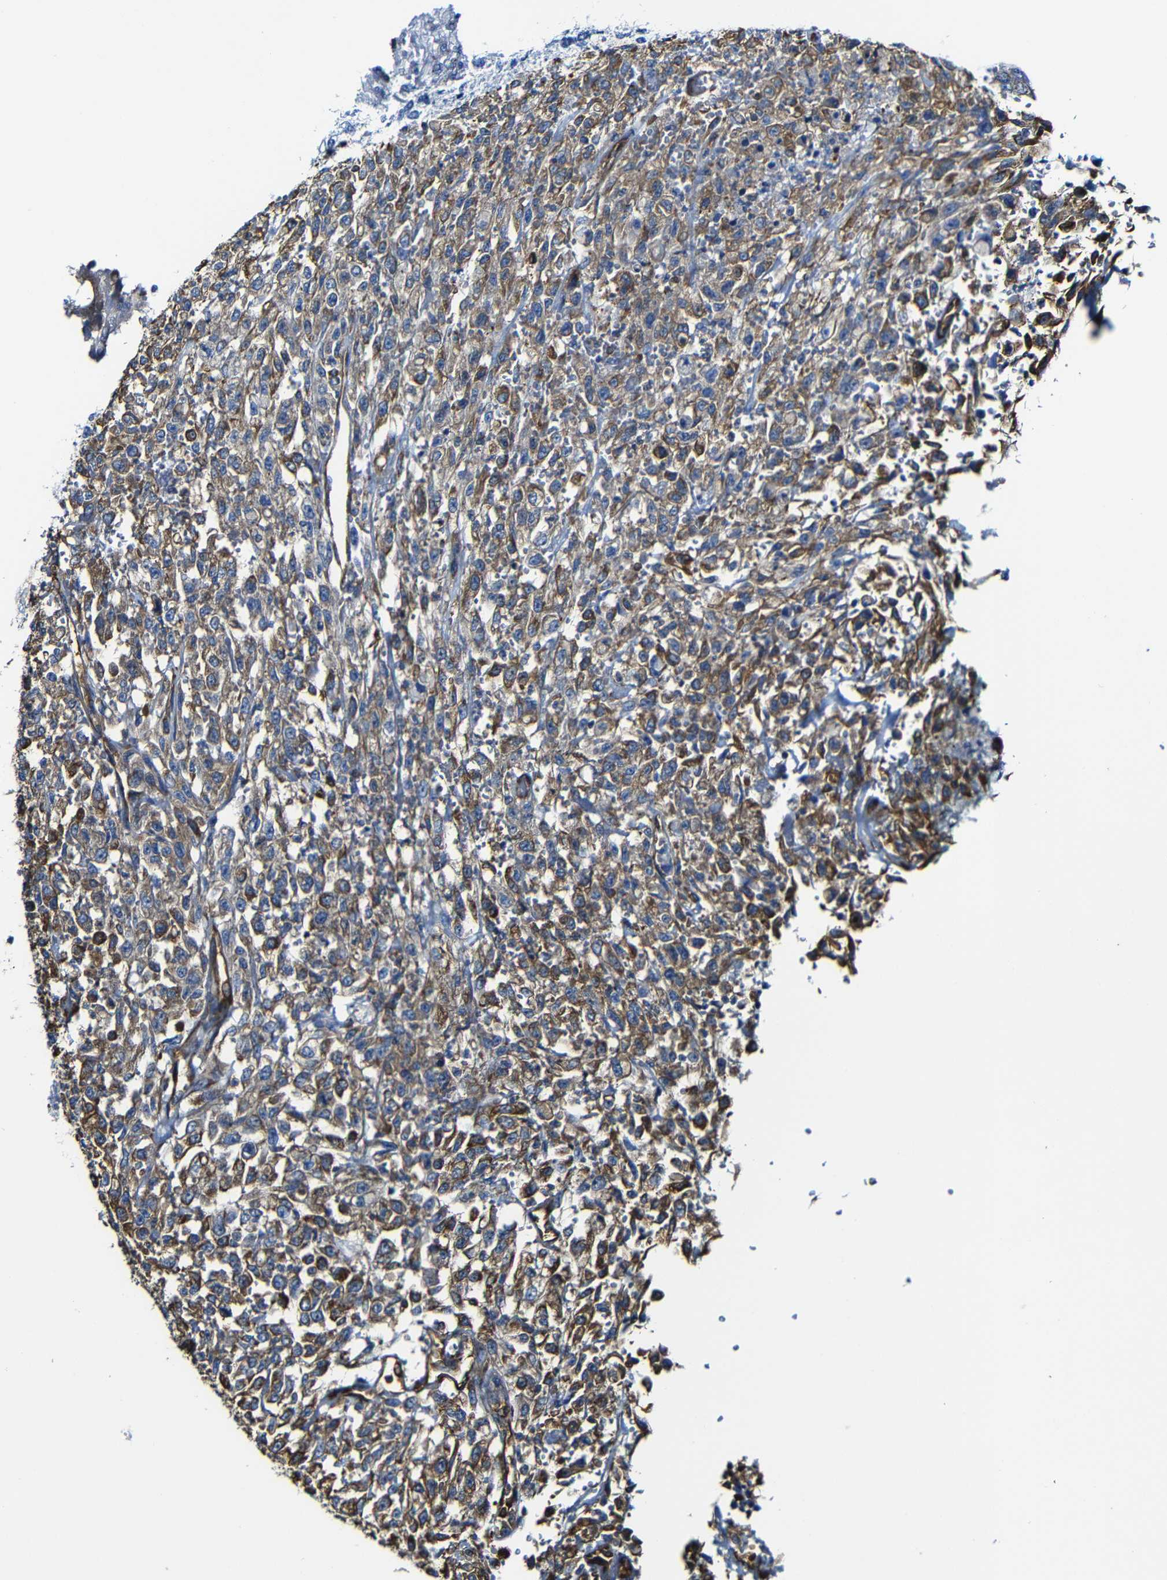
{"staining": {"intensity": "moderate", "quantity": "25%-75%", "location": "cytoplasmic/membranous"}, "tissue": "urothelial cancer", "cell_type": "Tumor cells", "image_type": "cancer", "snomed": [{"axis": "morphology", "description": "Urothelial carcinoma, High grade"}, {"axis": "topography", "description": "Urinary bladder"}], "caption": "The histopathology image exhibits a brown stain indicating the presence of a protein in the cytoplasmic/membranous of tumor cells in high-grade urothelial carcinoma.", "gene": "MSN", "patient": {"sex": "male", "age": 46}}